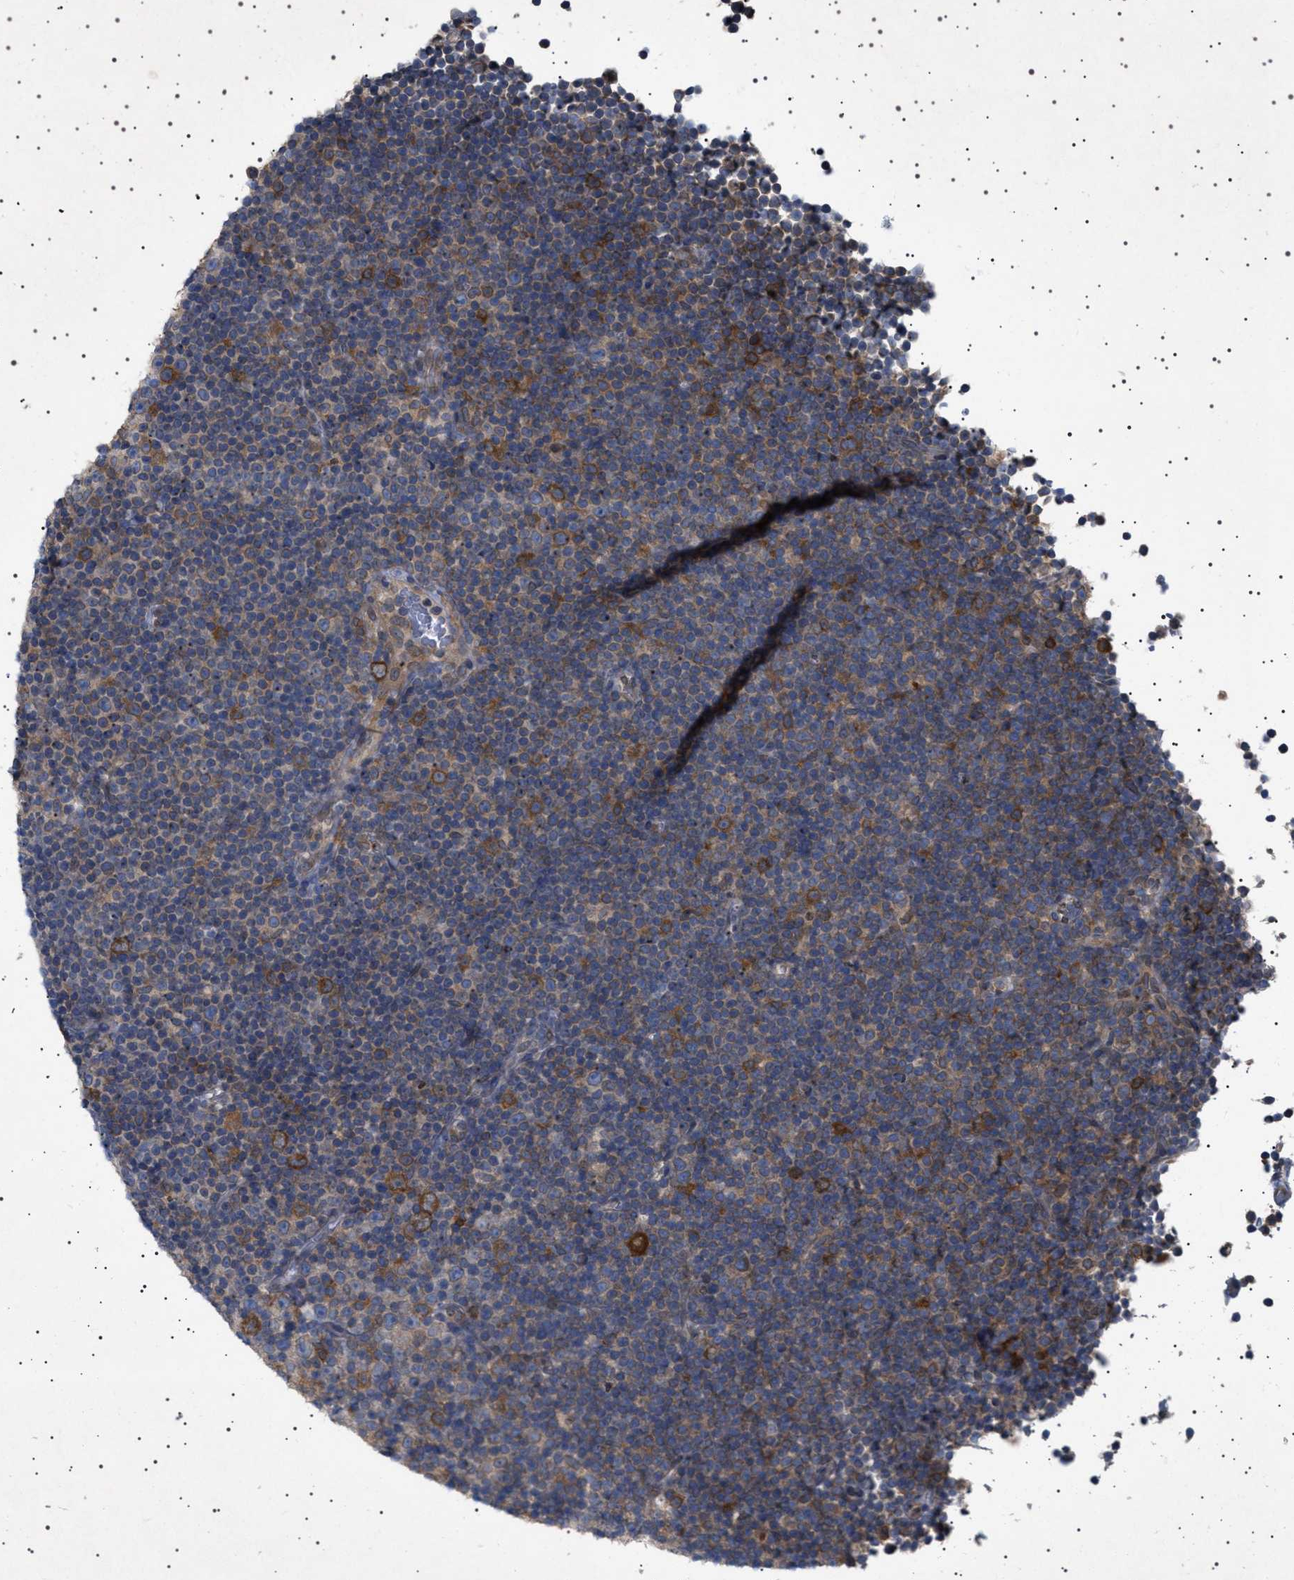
{"staining": {"intensity": "moderate", "quantity": "25%-75%", "location": "cytoplasmic/membranous"}, "tissue": "lymphoma", "cell_type": "Tumor cells", "image_type": "cancer", "snomed": [{"axis": "morphology", "description": "Malignant lymphoma, non-Hodgkin's type, Low grade"}, {"axis": "topography", "description": "Lymph node"}], "caption": "Immunohistochemical staining of human lymphoma shows moderate cytoplasmic/membranous protein expression in approximately 25%-75% of tumor cells.", "gene": "NUP93", "patient": {"sex": "female", "age": 67}}